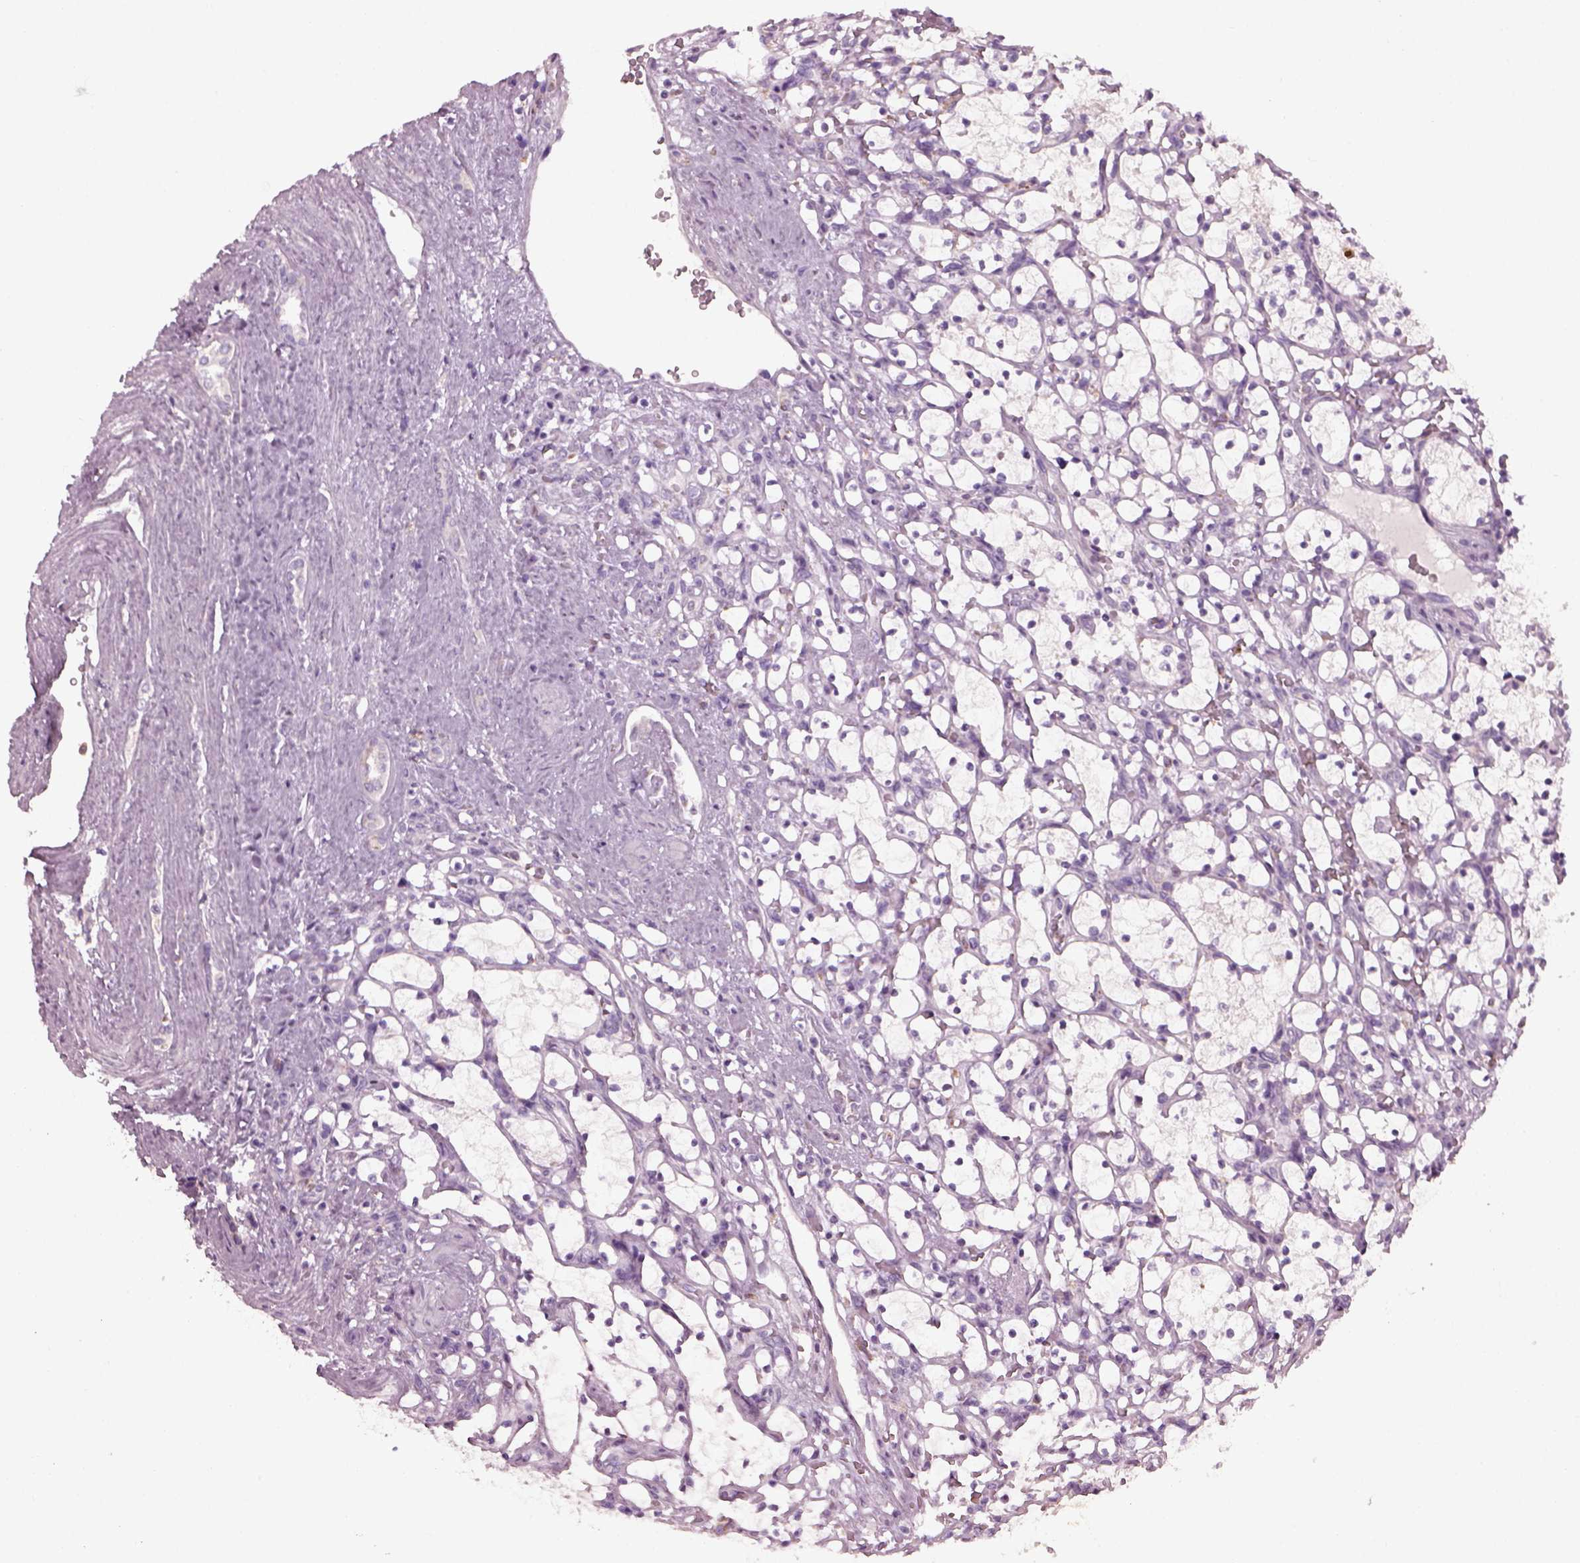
{"staining": {"intensity": "negative", "quantity": "none", "location": "none"}, "tissue": "renal cancer", "cell_type": "Tumor cells", "image_type": "cancer", "snomed": [{"axis": "morphology", "description": "Adenocarcinoma, NOS"}, {"axis": "topography", "description": "Kidney"}], "caption": "Immunohistochemistry image of human renal cancer stained for a protein (brown), which exhibits no positivity in tumor cells. Brightfield microscopy of IHC stained with DAB (3,3'-diaminobenzidine) (brown) and hematoxylin (blue), captured at high magnification.", "gene": "TMEM231", "patient": {"sex": "female", "age": 69}}